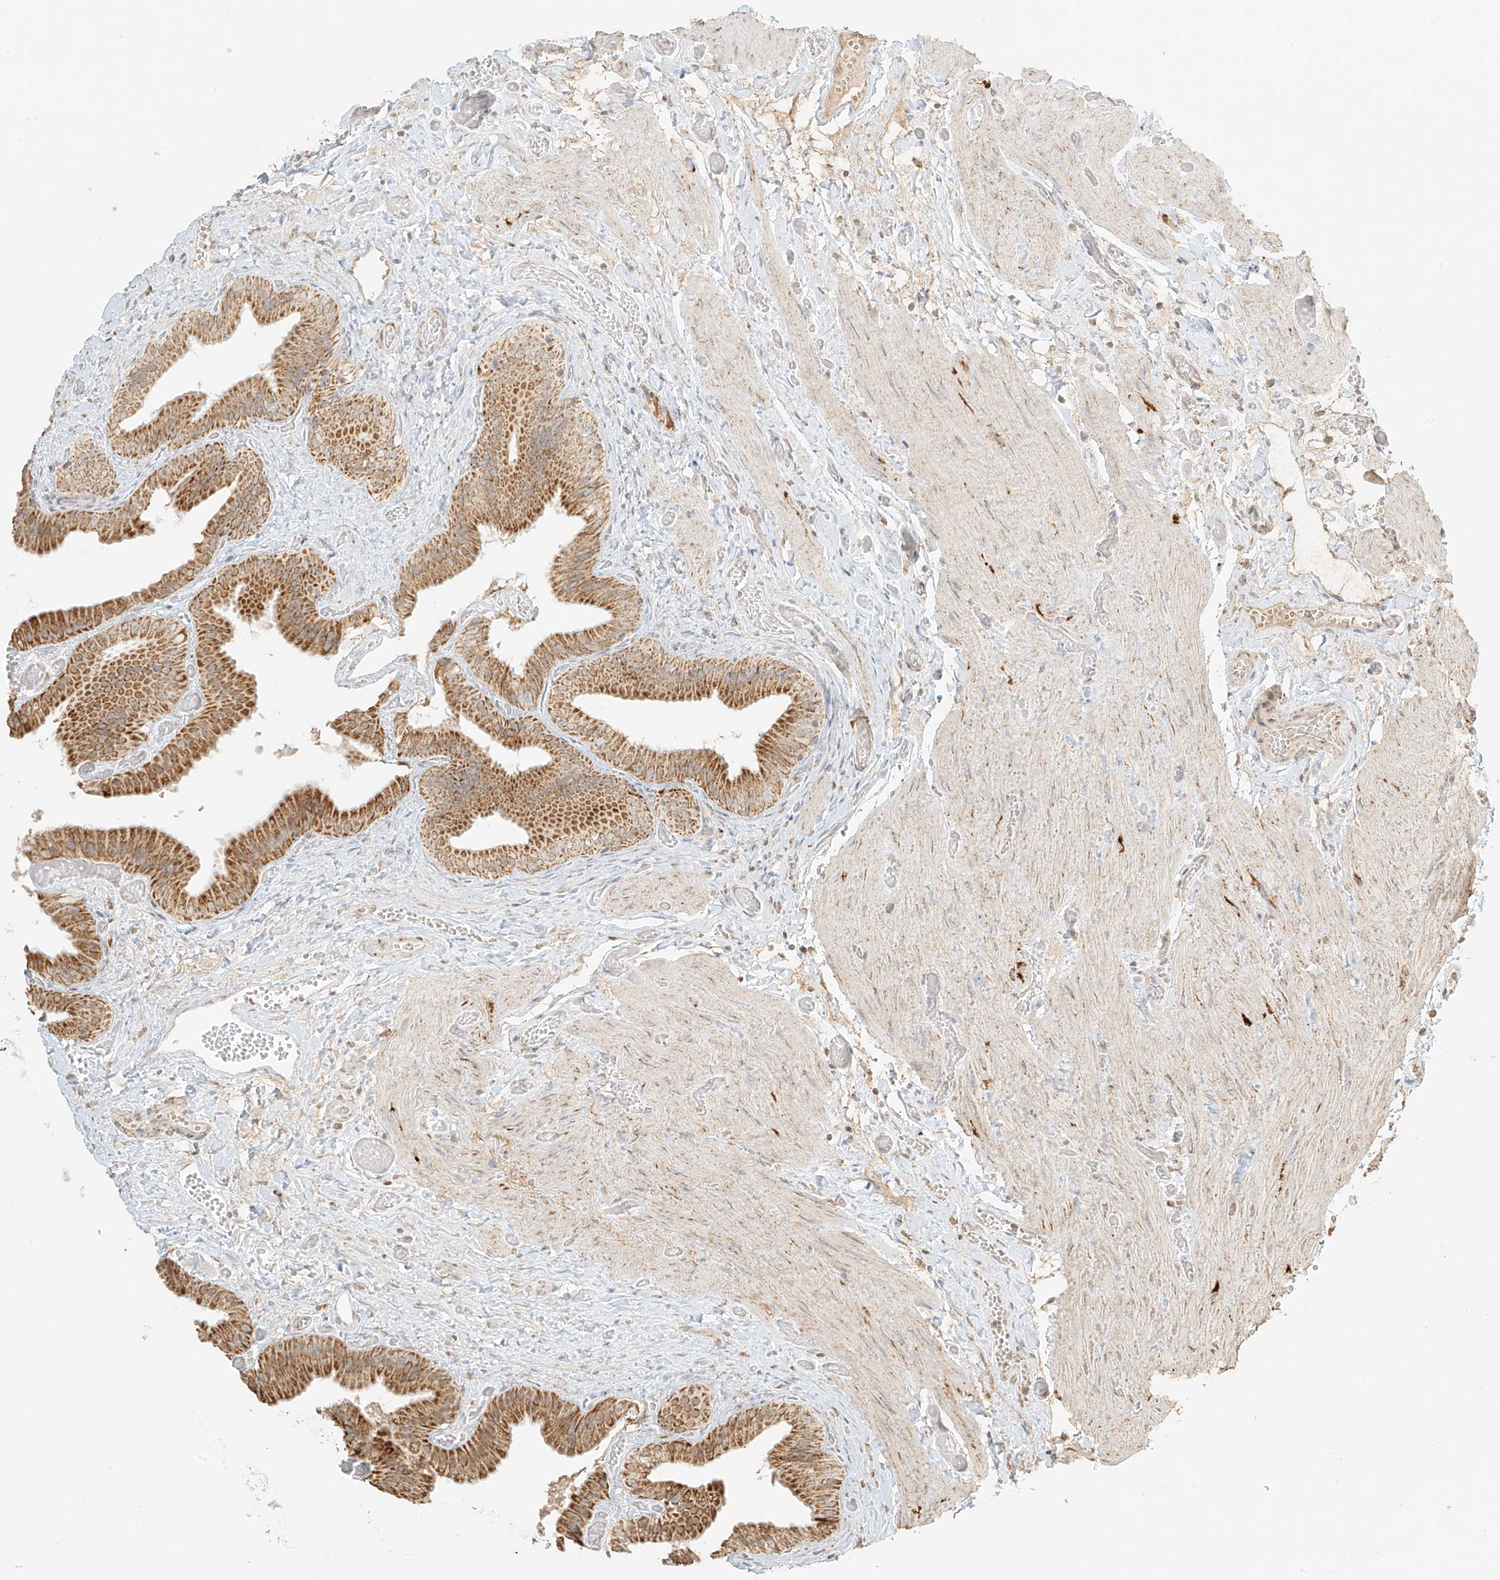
{"staining": {"intensity": "moderate", "quantity": ">75%", "location": "cytoplasmic/membranous"}, "tissue": "gallbladder", "cell_type": "Glandular cells", "image_type": "normal", "snomed": [{"axis": "morphology", "description": "Normal tissue, NOS"}, {"axis": "topography", "description": "Gallbladder"}], "caption": "An IHC histopathology image of normal tissue is shown. Protein staining in brown highlights moderate cytoplasmic/membranous positivity in gallbladder within glandular cells. (brown staining indicates protein expression, while blue staining denotes nuclei).", "gene": "MIPEP", "patient": {"sex": "female", "age": 64}}